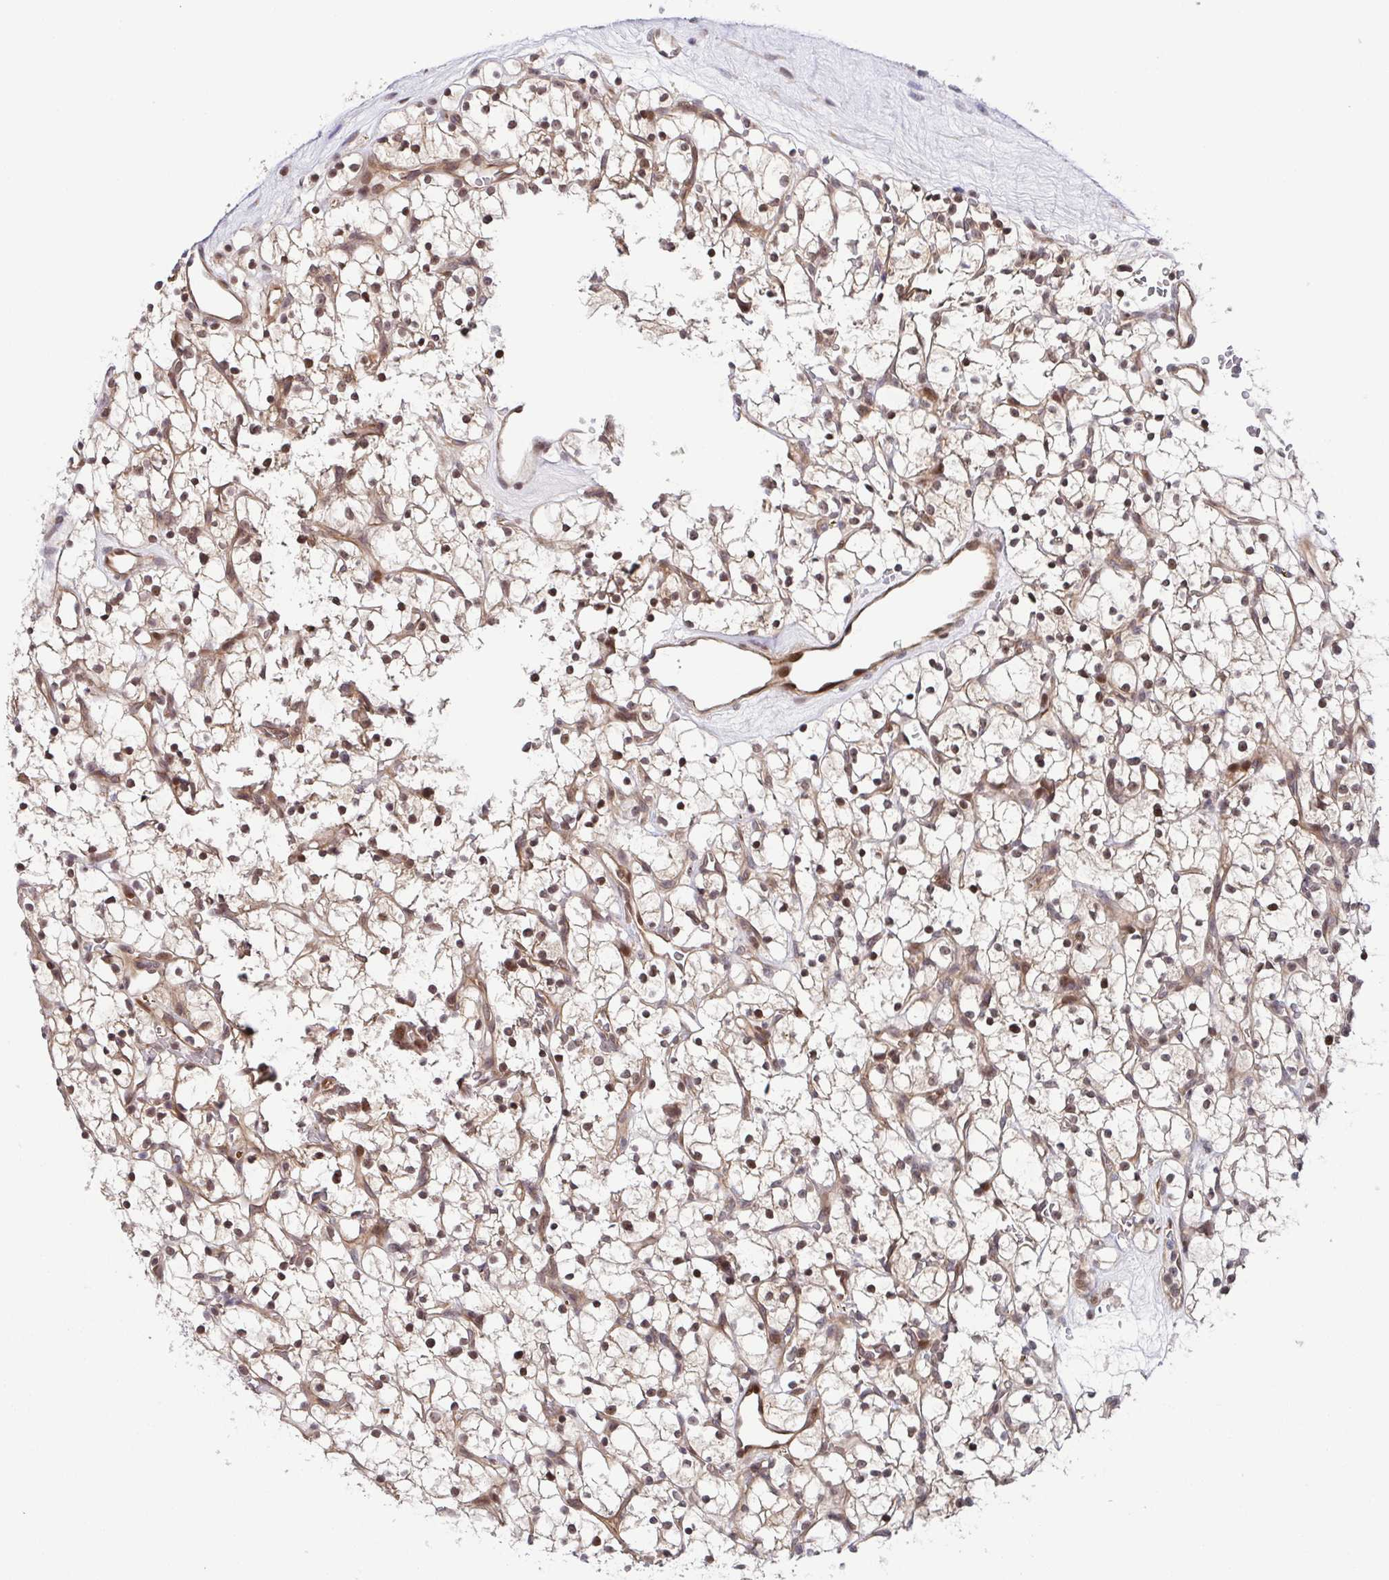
{"staining": {"intensity": "moderate", "quantity": ">75%", "location": "cytoplasmic/membranous,nuclear"}, "tissue": "renal cancer", "cell_type": "Tumor cells", "image_type": "cancer", "snomed": [{"axis": "morphology", "description": "Adenocarcinoma, NOS"}, {"axis": "topography", "description": "Kidney"}], "caption": "Protein staining shows moderate cytoplasmic/membranous and nuclear positivity in approximately >75% of tumor cells in renal cancer (adenocarcinoma).", "gene": "DNAJB1", "patient": {"sex": "female", "age": 64}}